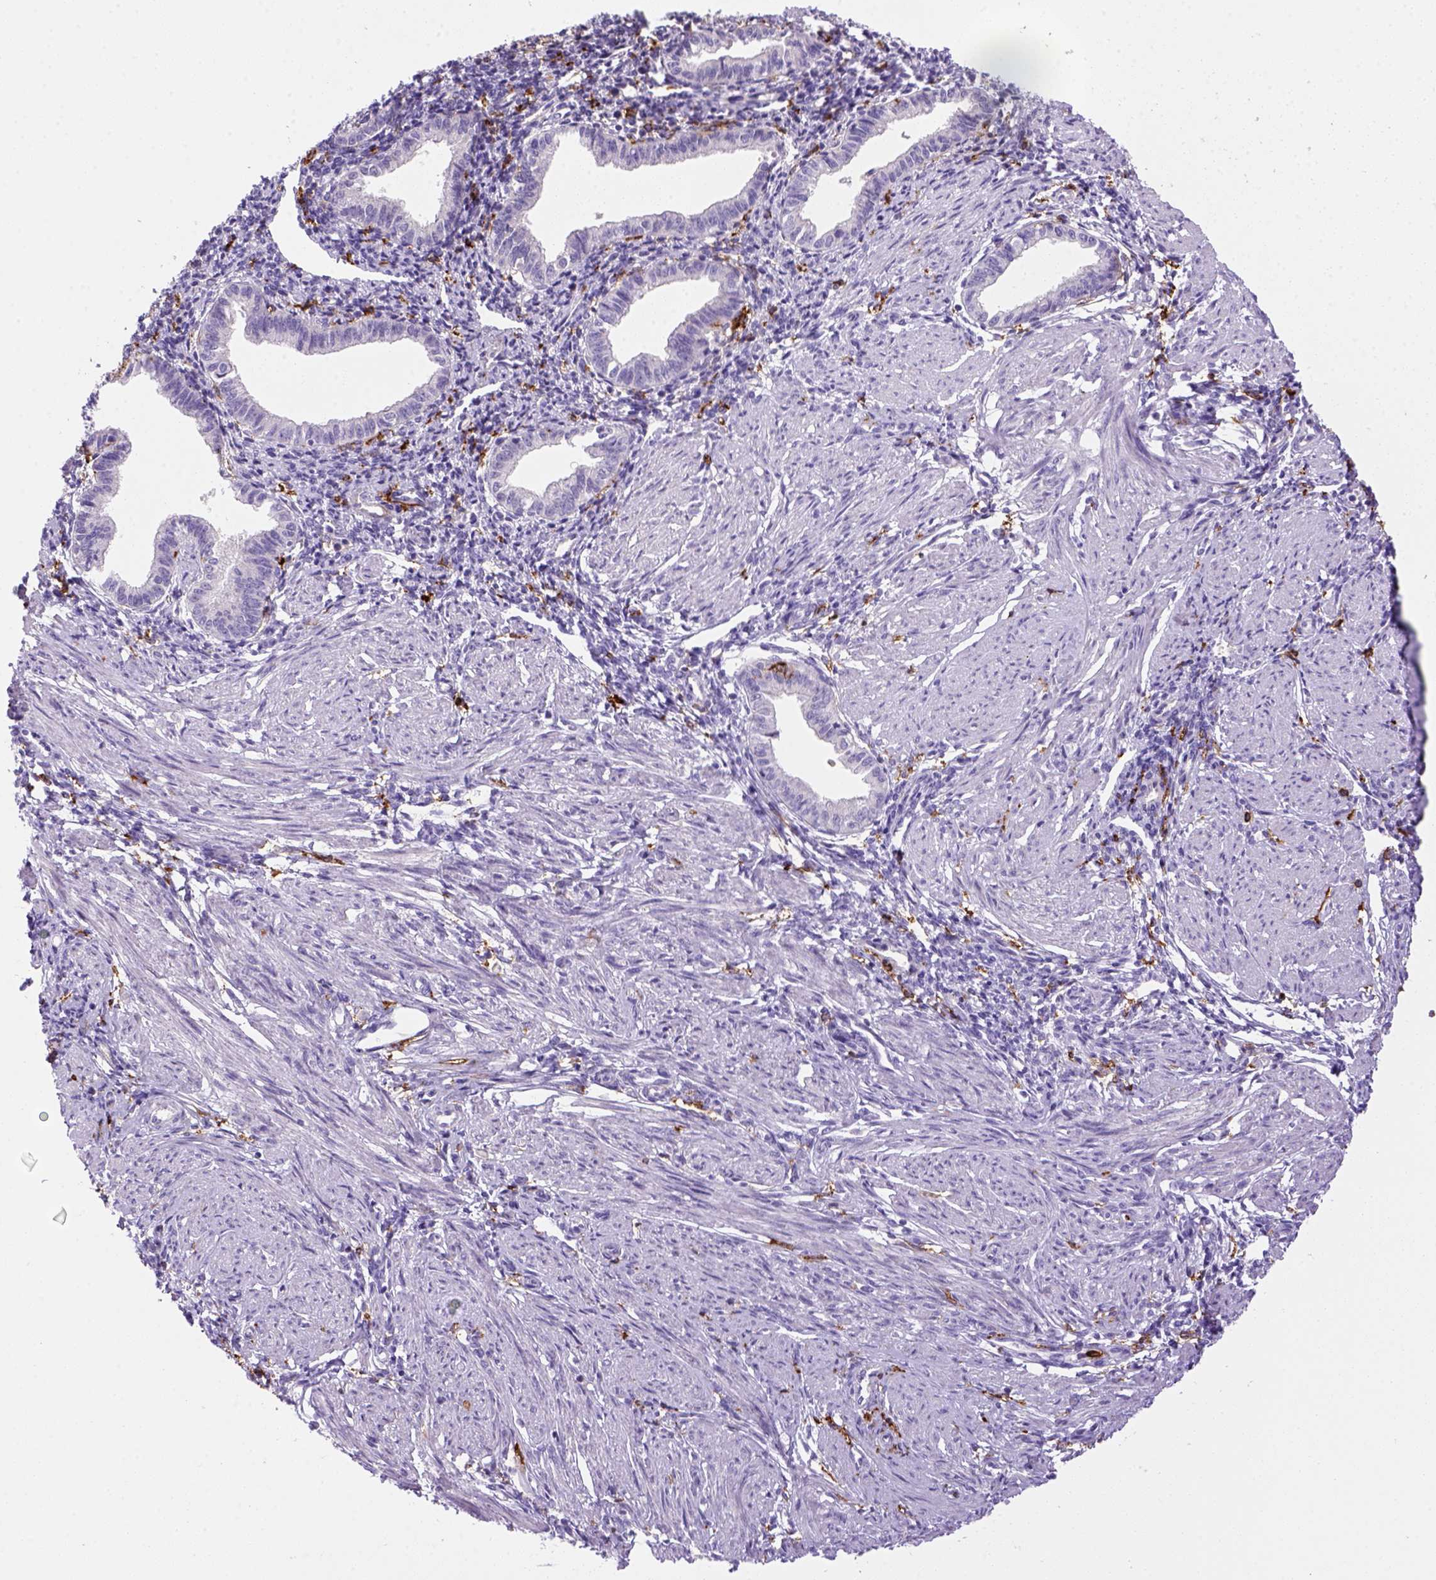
{"staining": {"intensity": "negative", "quantity": "none", "location": "none"}, "tissue": "endometrium", "cell_type": "Cells in endometrial stroma", "image_type": "normal", "snomed": [{"axis": "morphology", "description": "Normal tissue, NOS"}, {"axis": "topography", "description": "Endometrium"}], "caption": "Cells in endometrial stroma are negative for brown protein staining in unremarkable endometrium. (DAB IHC with hematoxylin counter stain).", "gene": "CD14", "patient": {"sex": "female", "age": 37}}